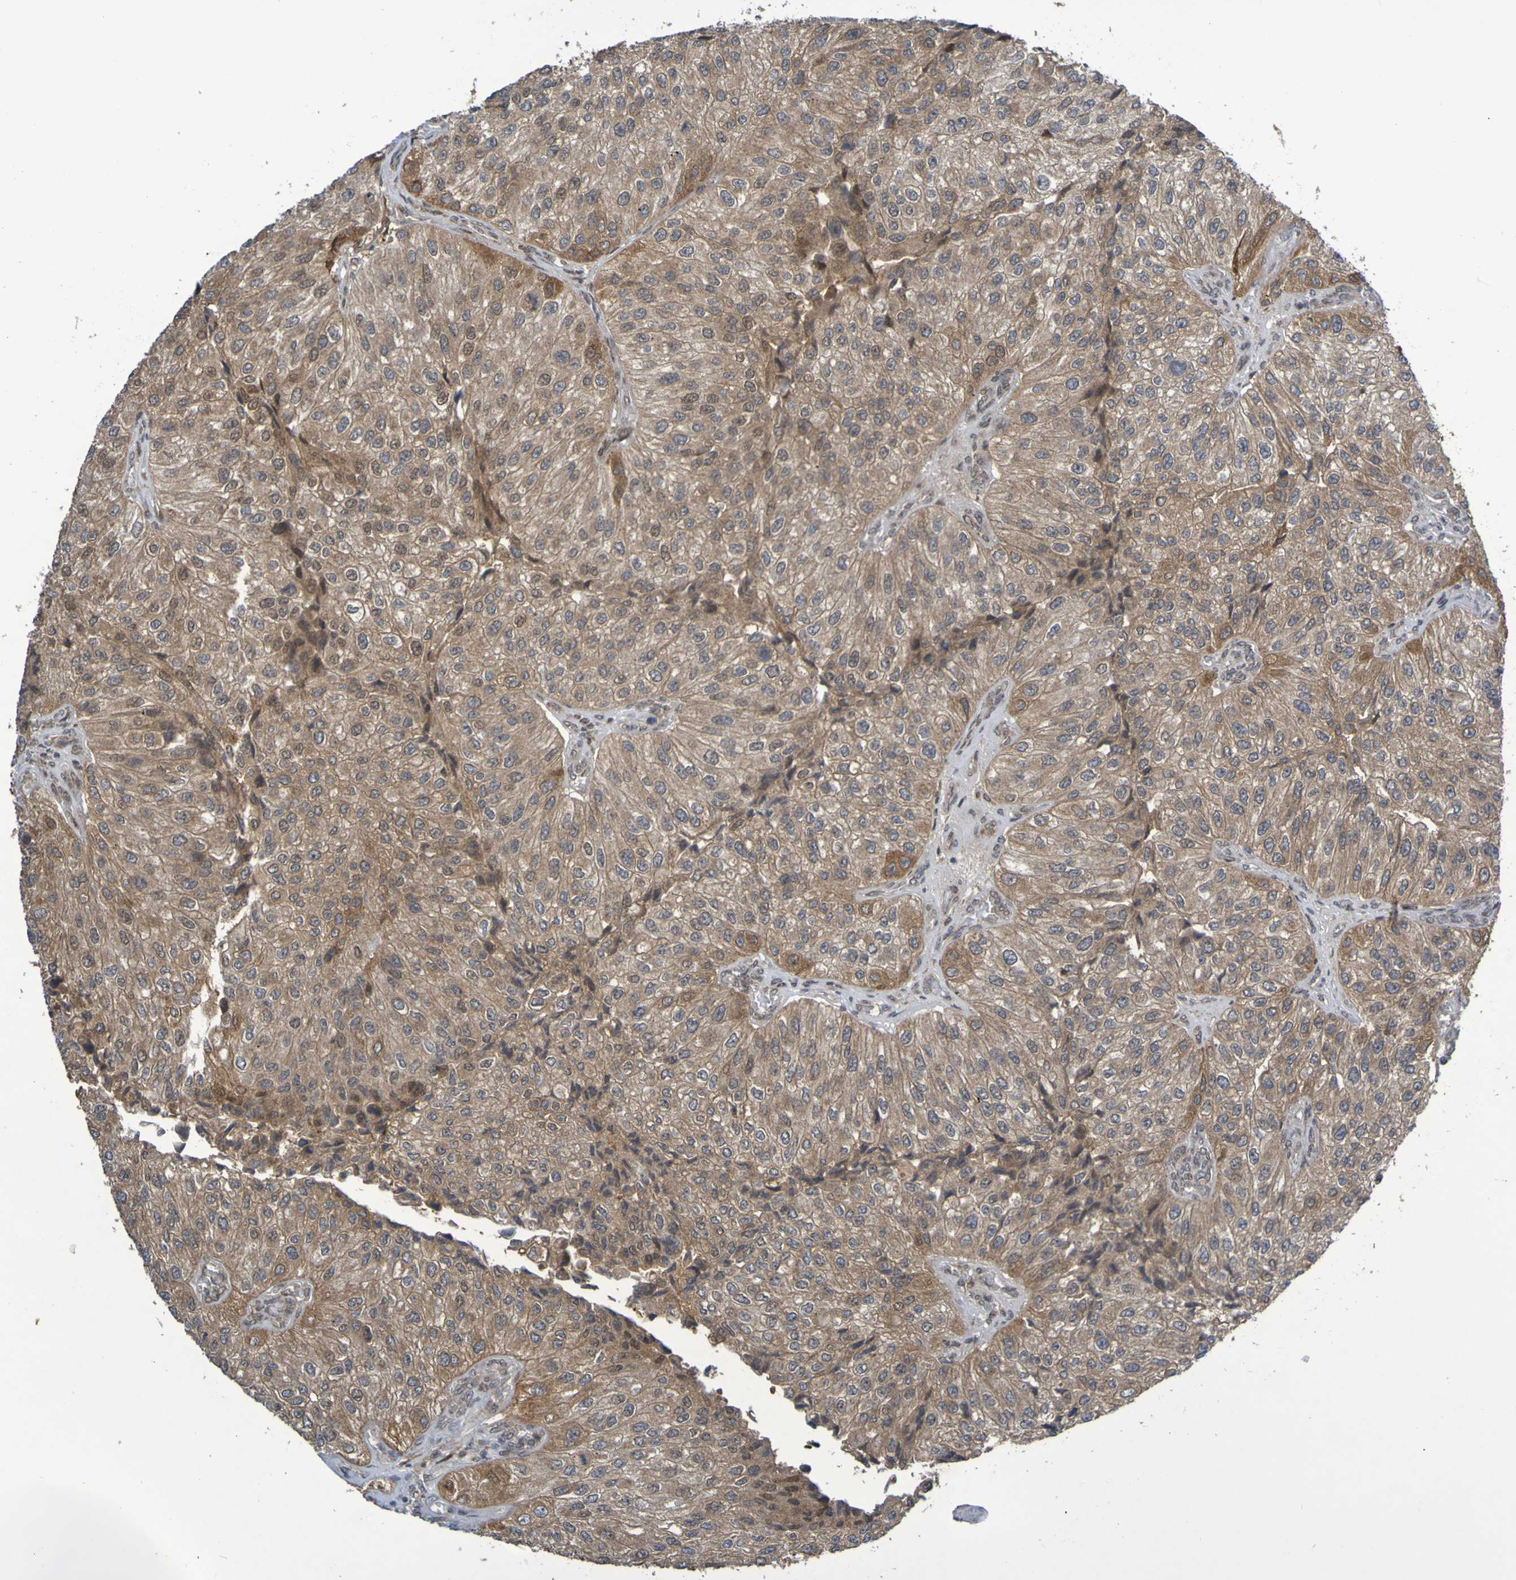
{"staining": {"intensity": "moderate", "quantity": ">75%", "location": "cytoplasmic/membranous"}, "tissue": "urothelial cancer", "cell_type": "Tumor cells", "image_type": "cancer", "snomed": [{"axis": "morphology", "description": "Urothelial carcinoma, High grade"}, {"axis": "topography", "description": "Kidney"}, {"axis": "topography", "description": "Urinary bladder"}], "caption": "Moderate cytoplasmic/membranous positivity for a protein is identified in about >75% of tumor cells of urothelial cancer using IHC.", "gene": "ITLN1", "patient": {"sex": "male", "age": 77}}